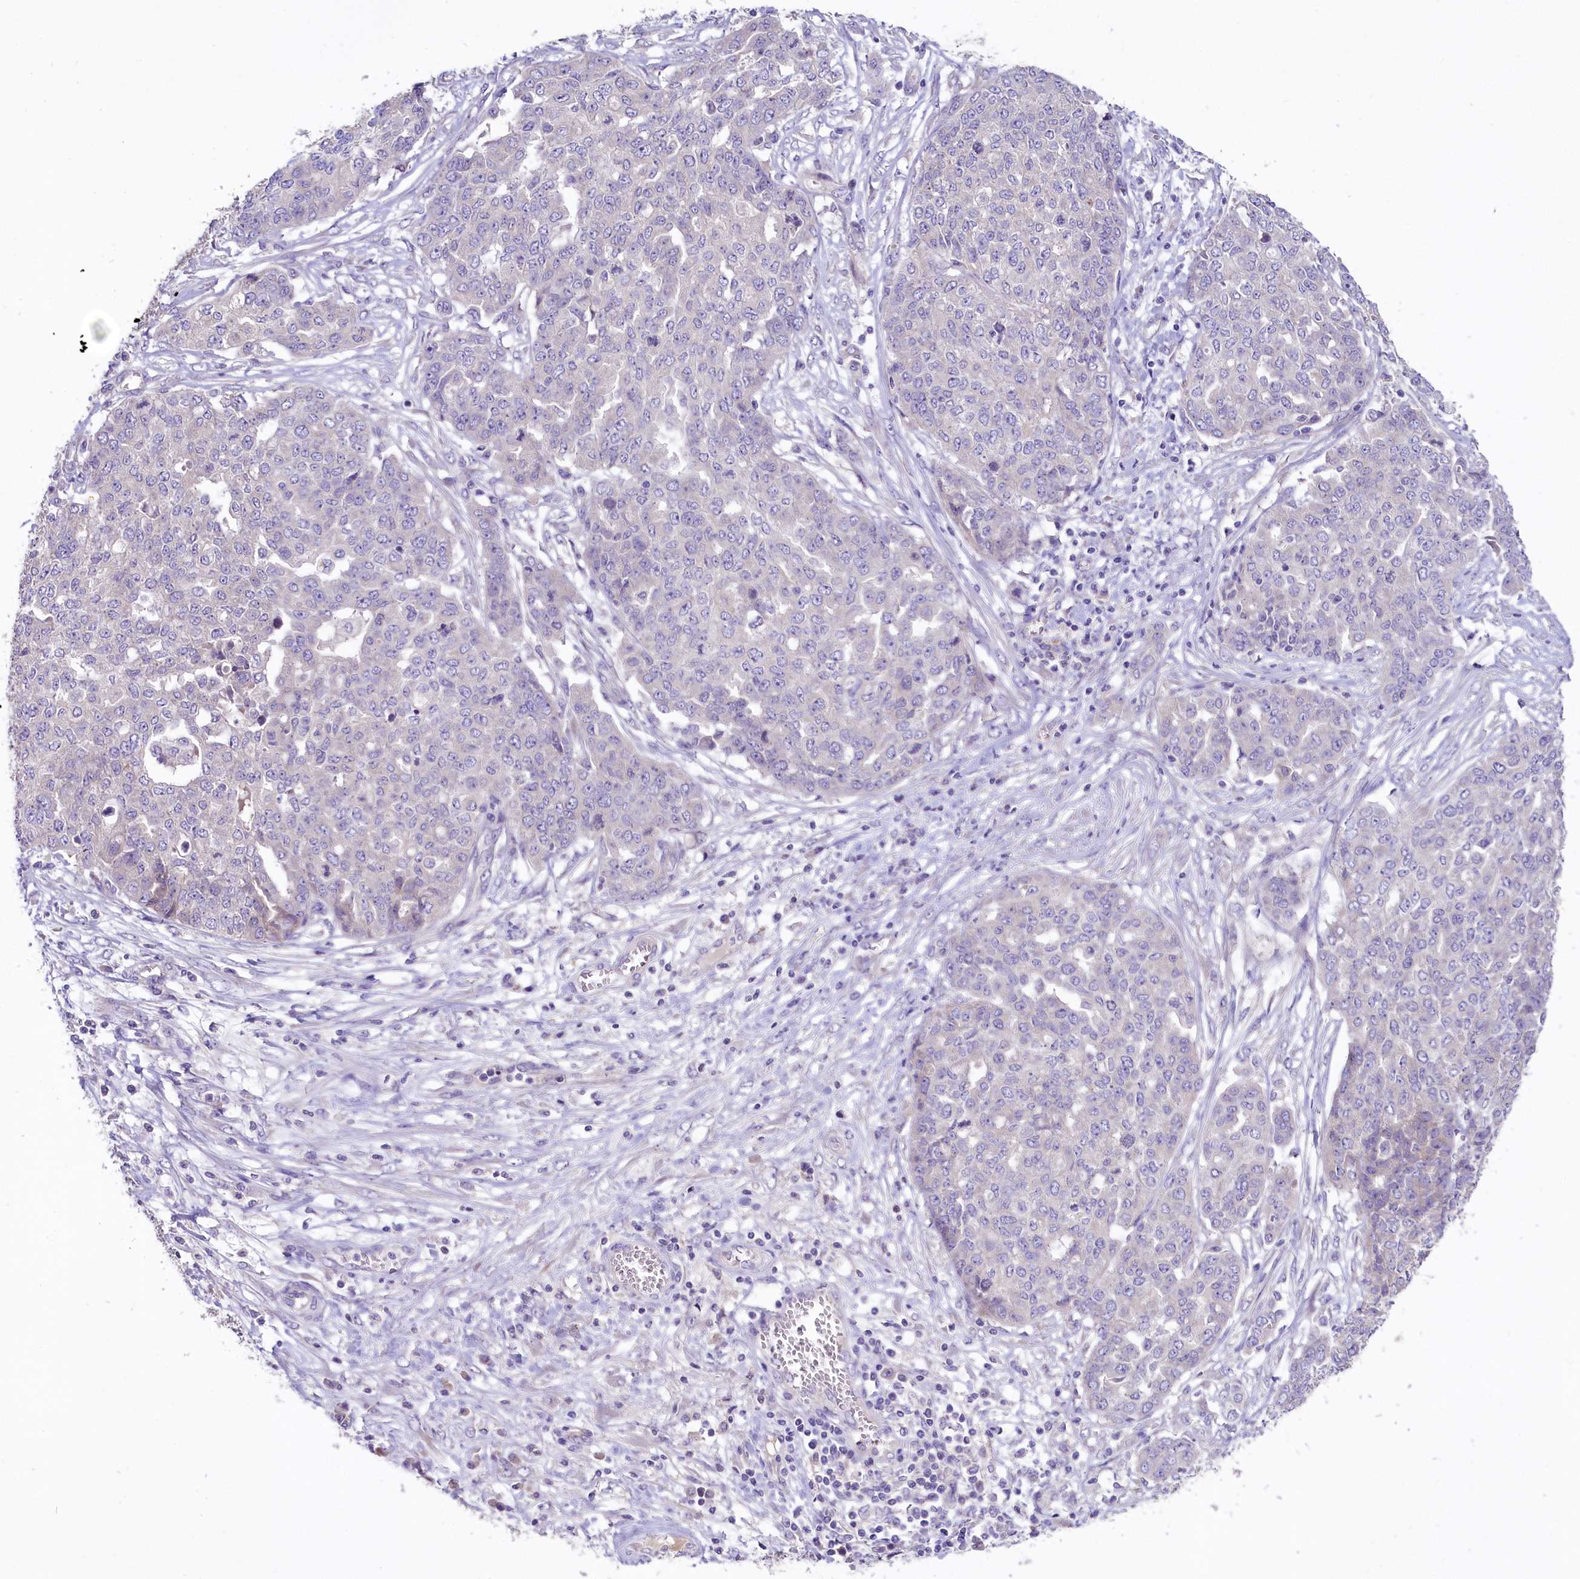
{"staining": {"intensity": "negative", "quantity": "none", "location": "none"}, "tissue": "ovarian cancer", "cell_type": "Tumor cells", "image_type": "cancer", "snomed": [{"axis": "morphology", "description": "Cystadenocarcinoma, serous, NOS"}, {"axis": "topography", "description": "Soft tissue"}, {"axis": "topography", "description": "Ovary"}], "caption": "IHC micrograph of neoplastic tissue: human ovarian cancer stained with DAB displays no significant protein expression in tumor cells.", "gene": "CD99L2", "patient": {"sex": "female", "age": 57}}